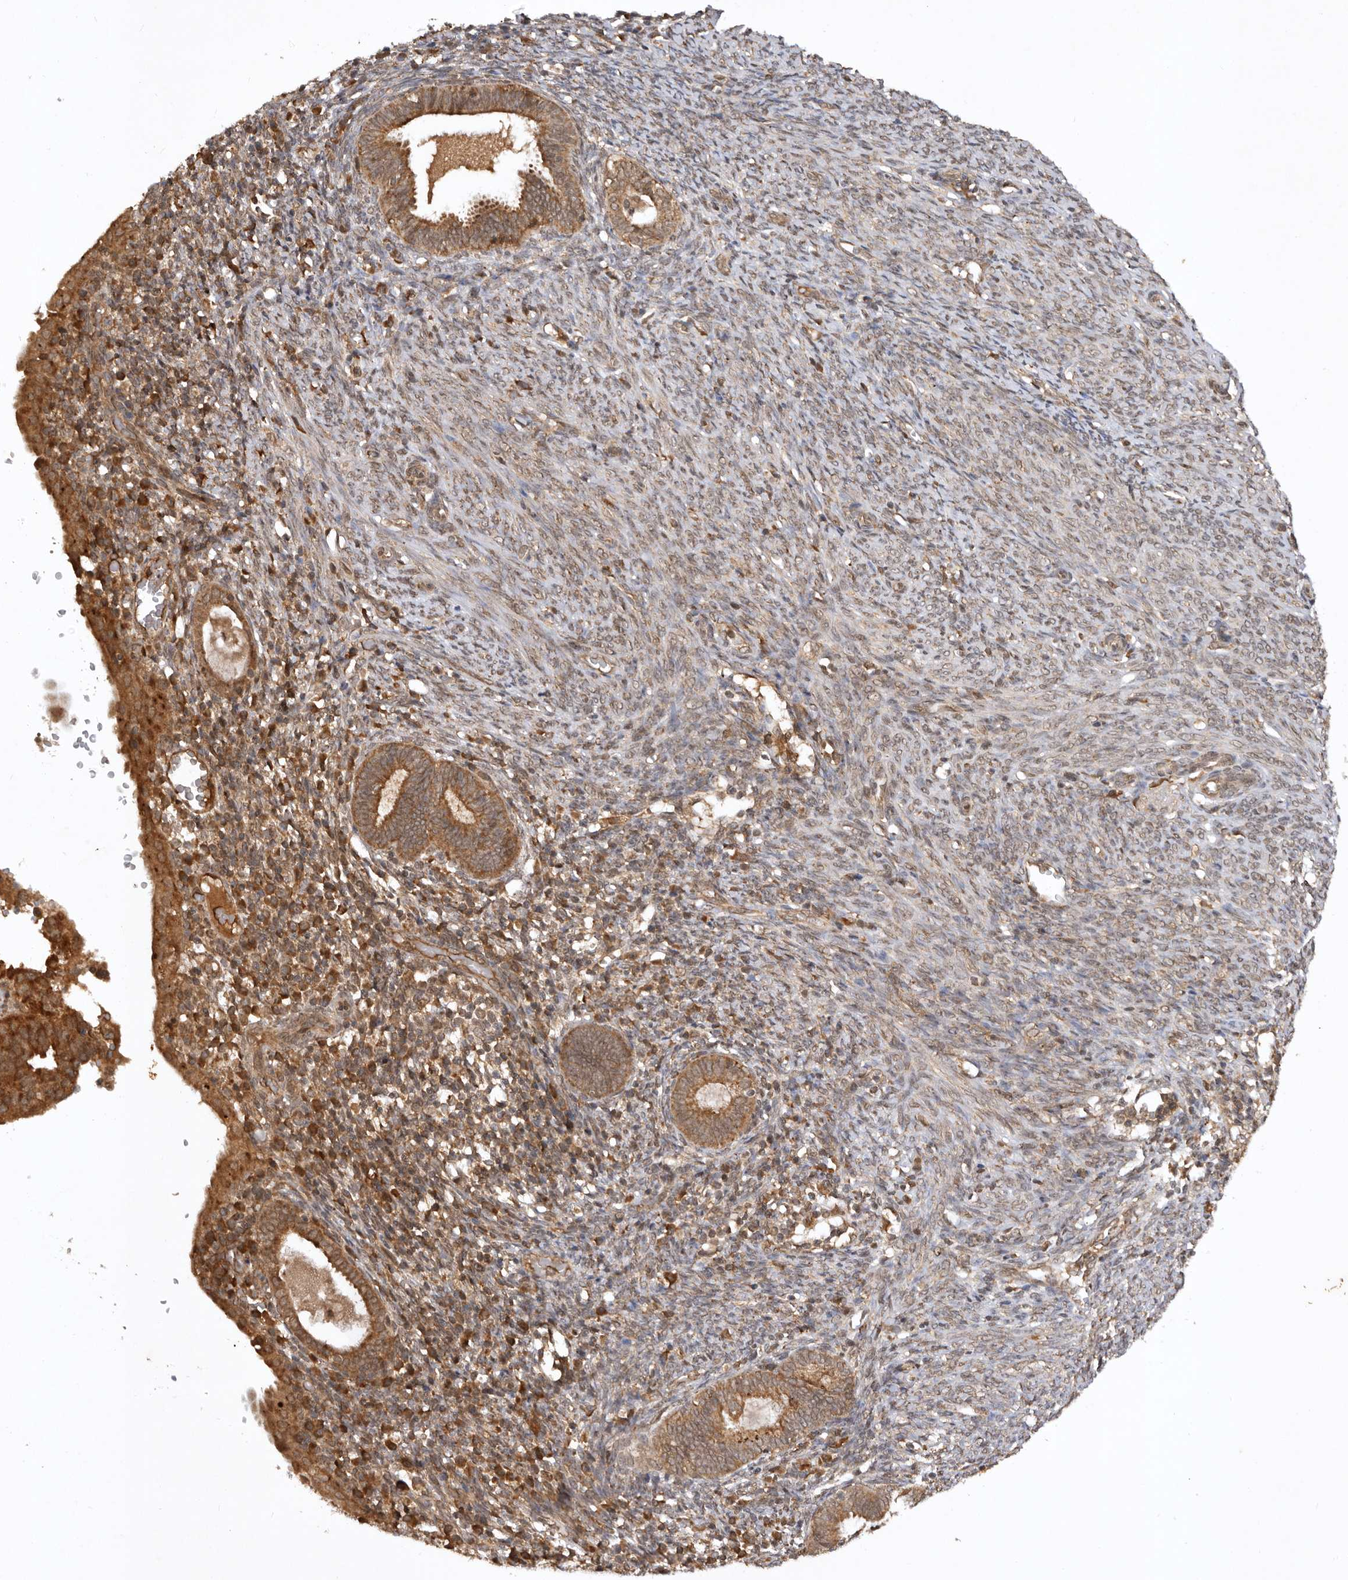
{"staining": {"intensity": "strong", "quantity": ">75%", "location": "cytoplasmic/membranous"}, "tissue": "endometrial cancer", "cell_type": "Tumor cells", "image_type": "cancer", "snomed": [{"axis": "morphology", "description": "Adenocarcinoma, NOS"}, {"axis": "topography", "description": "Uterus"}], "caption": "An image of endometrial cancer (adenocarcinoma) stained for a protein demonstrates strong cytoplasmic/membranous brown staining in tumor cells.", "gene": "TARS2", "patient": {"sex": "female", "age": 77}}